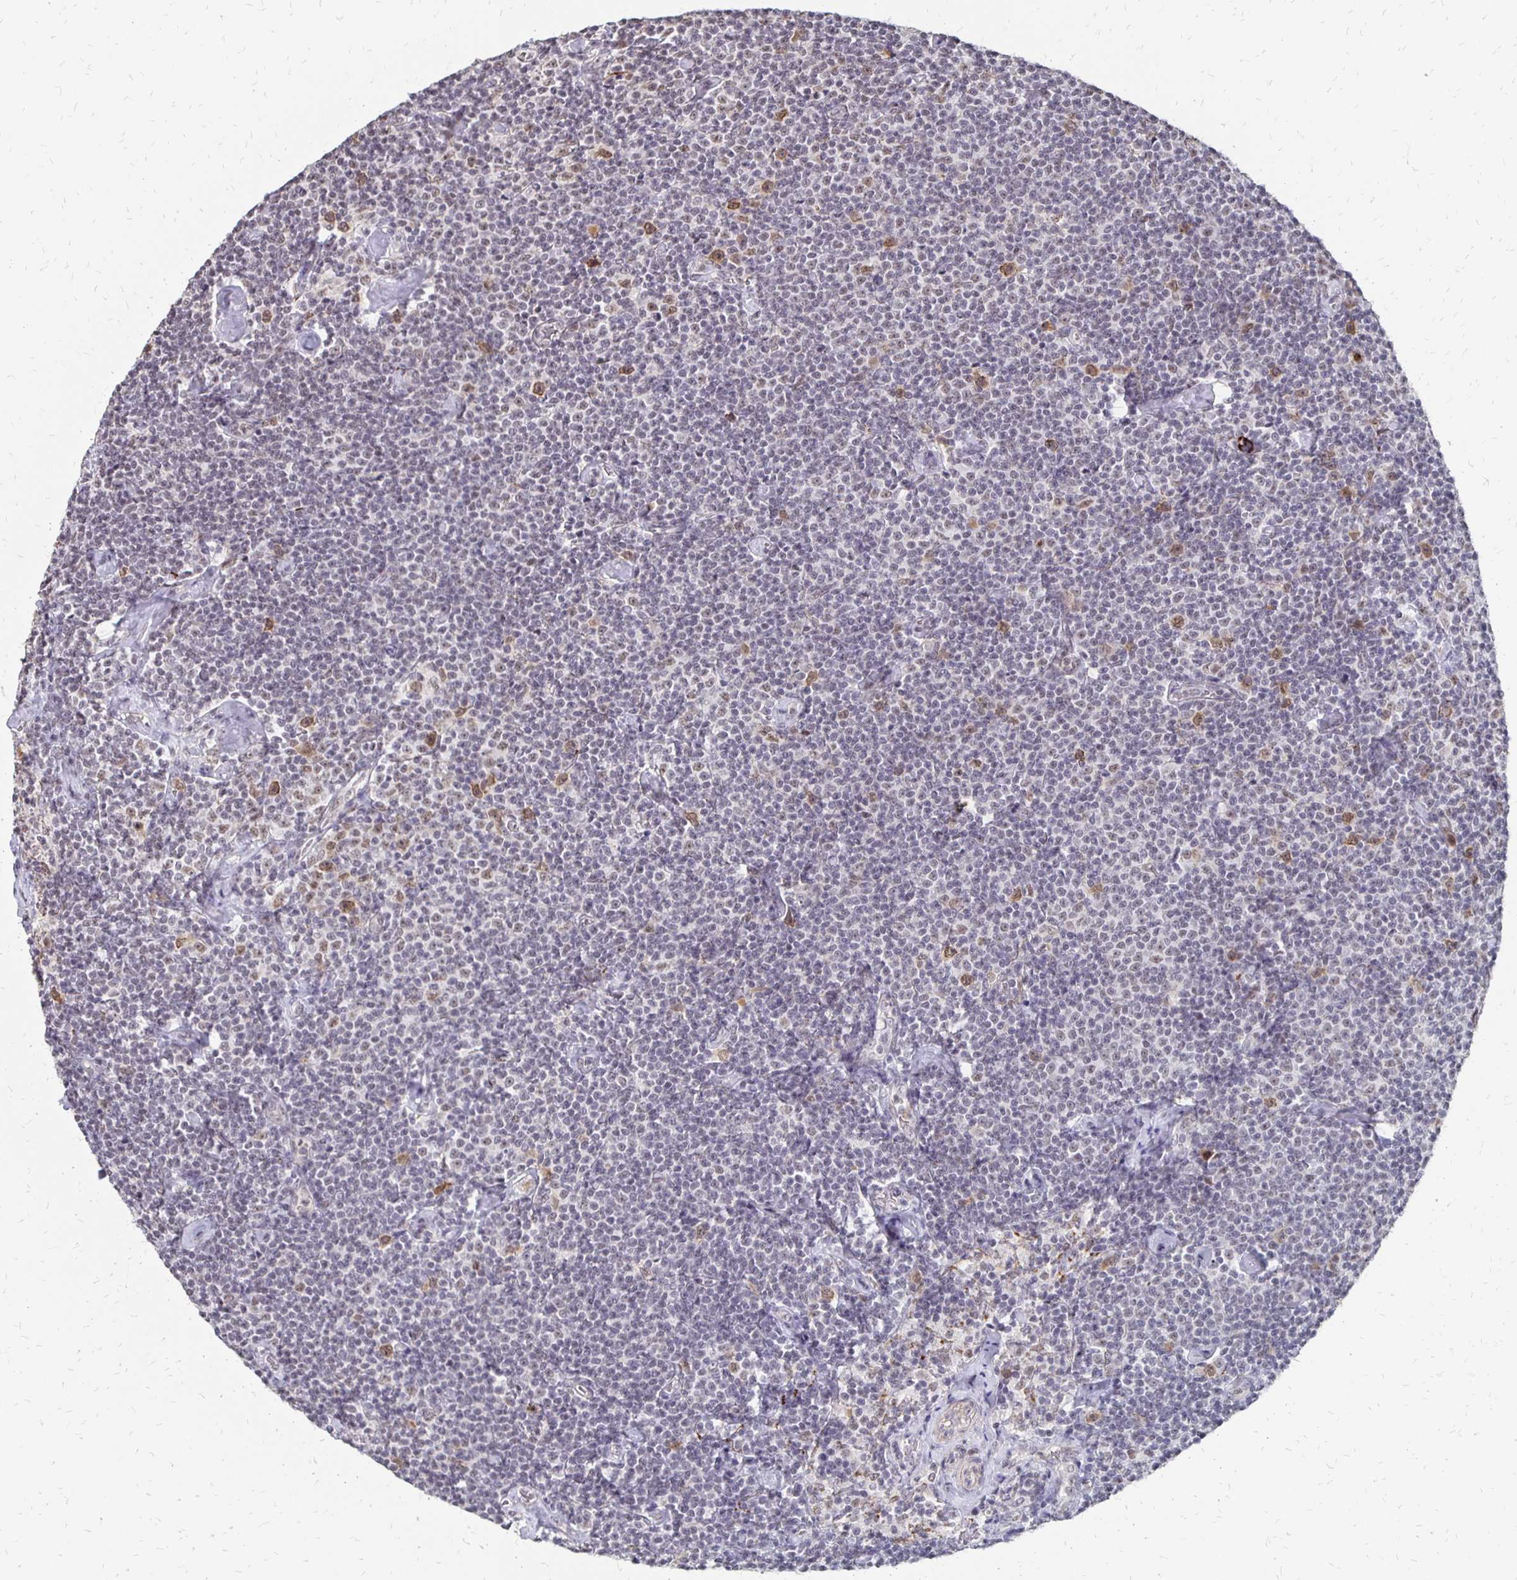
{"staining": {"intensity": "negative", "quantity": "none", "location": "none"}, "tissue": "lymphoma", "cell_type": "Tumor cells", "image_type": "cancer", "snomed": [{"axis": "morphology", "description": "Malignant lymphoma, non-Hodgkin's type, Low grade"}, {"axis": "topography", "description": "Lymph node"}], "caption": "There is no significant positivity in tumor cells of lymphoma.", "gene": "CLASRP", "patient": {"sex": "male", "age": 81}}